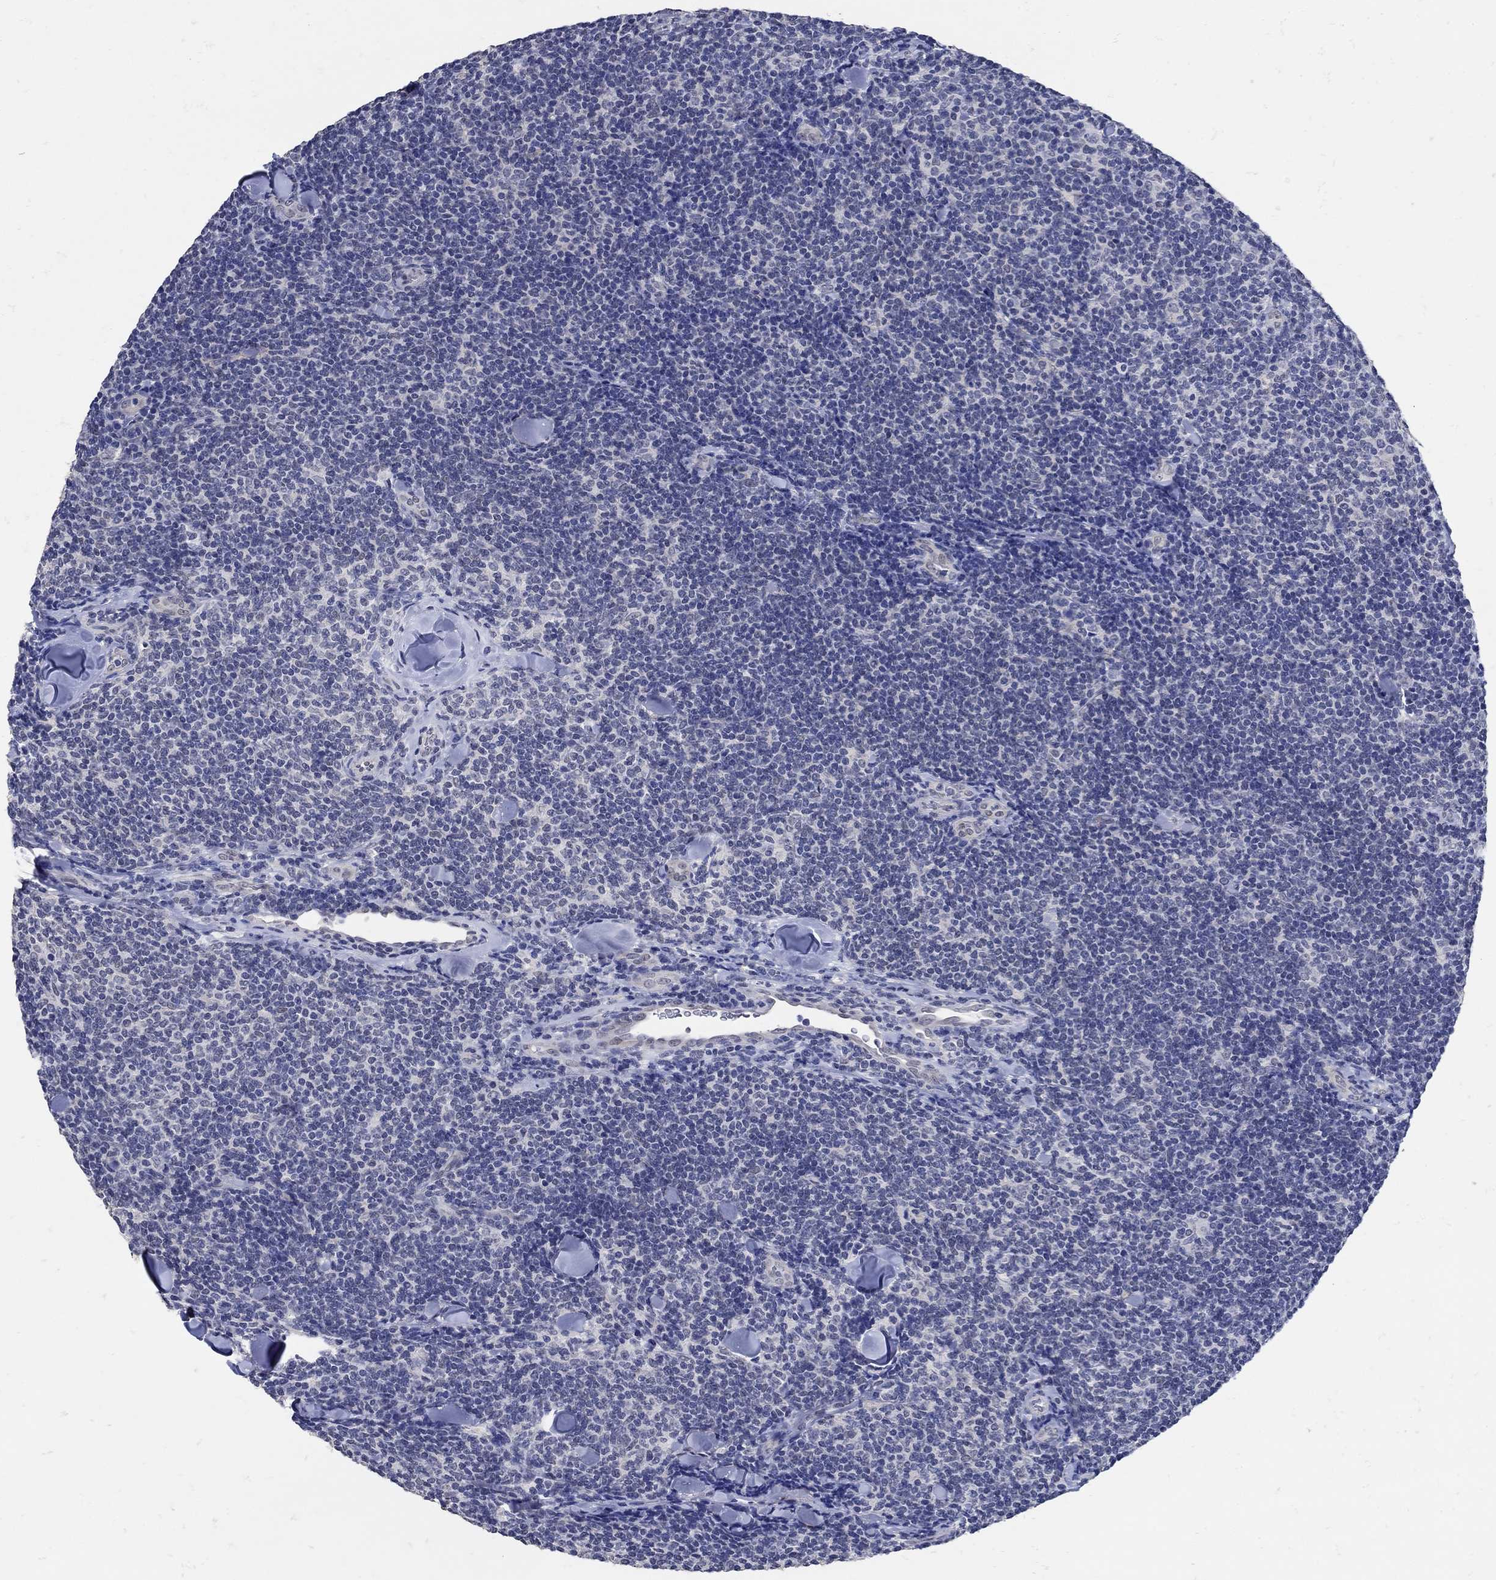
{"staining": {"intensity": "negative", "quantity": "none", "location": "none"}, "tissue": "lymphoma", "cell_type": "Tumor cells", "image_type": "cancer", "snomed": [{"axis": "morphology", "description": "Malignant lymphoma, non-Hodgkin's type, Low grade"}, {"axis": "topography", "description": "Lymph node"}], "caption": "Immunohistochemical staining of human lymphoma displays no significant positivity in tumor cells.", "gene": "KCNN3", "patient": {"sex": "female", "age": 56}}